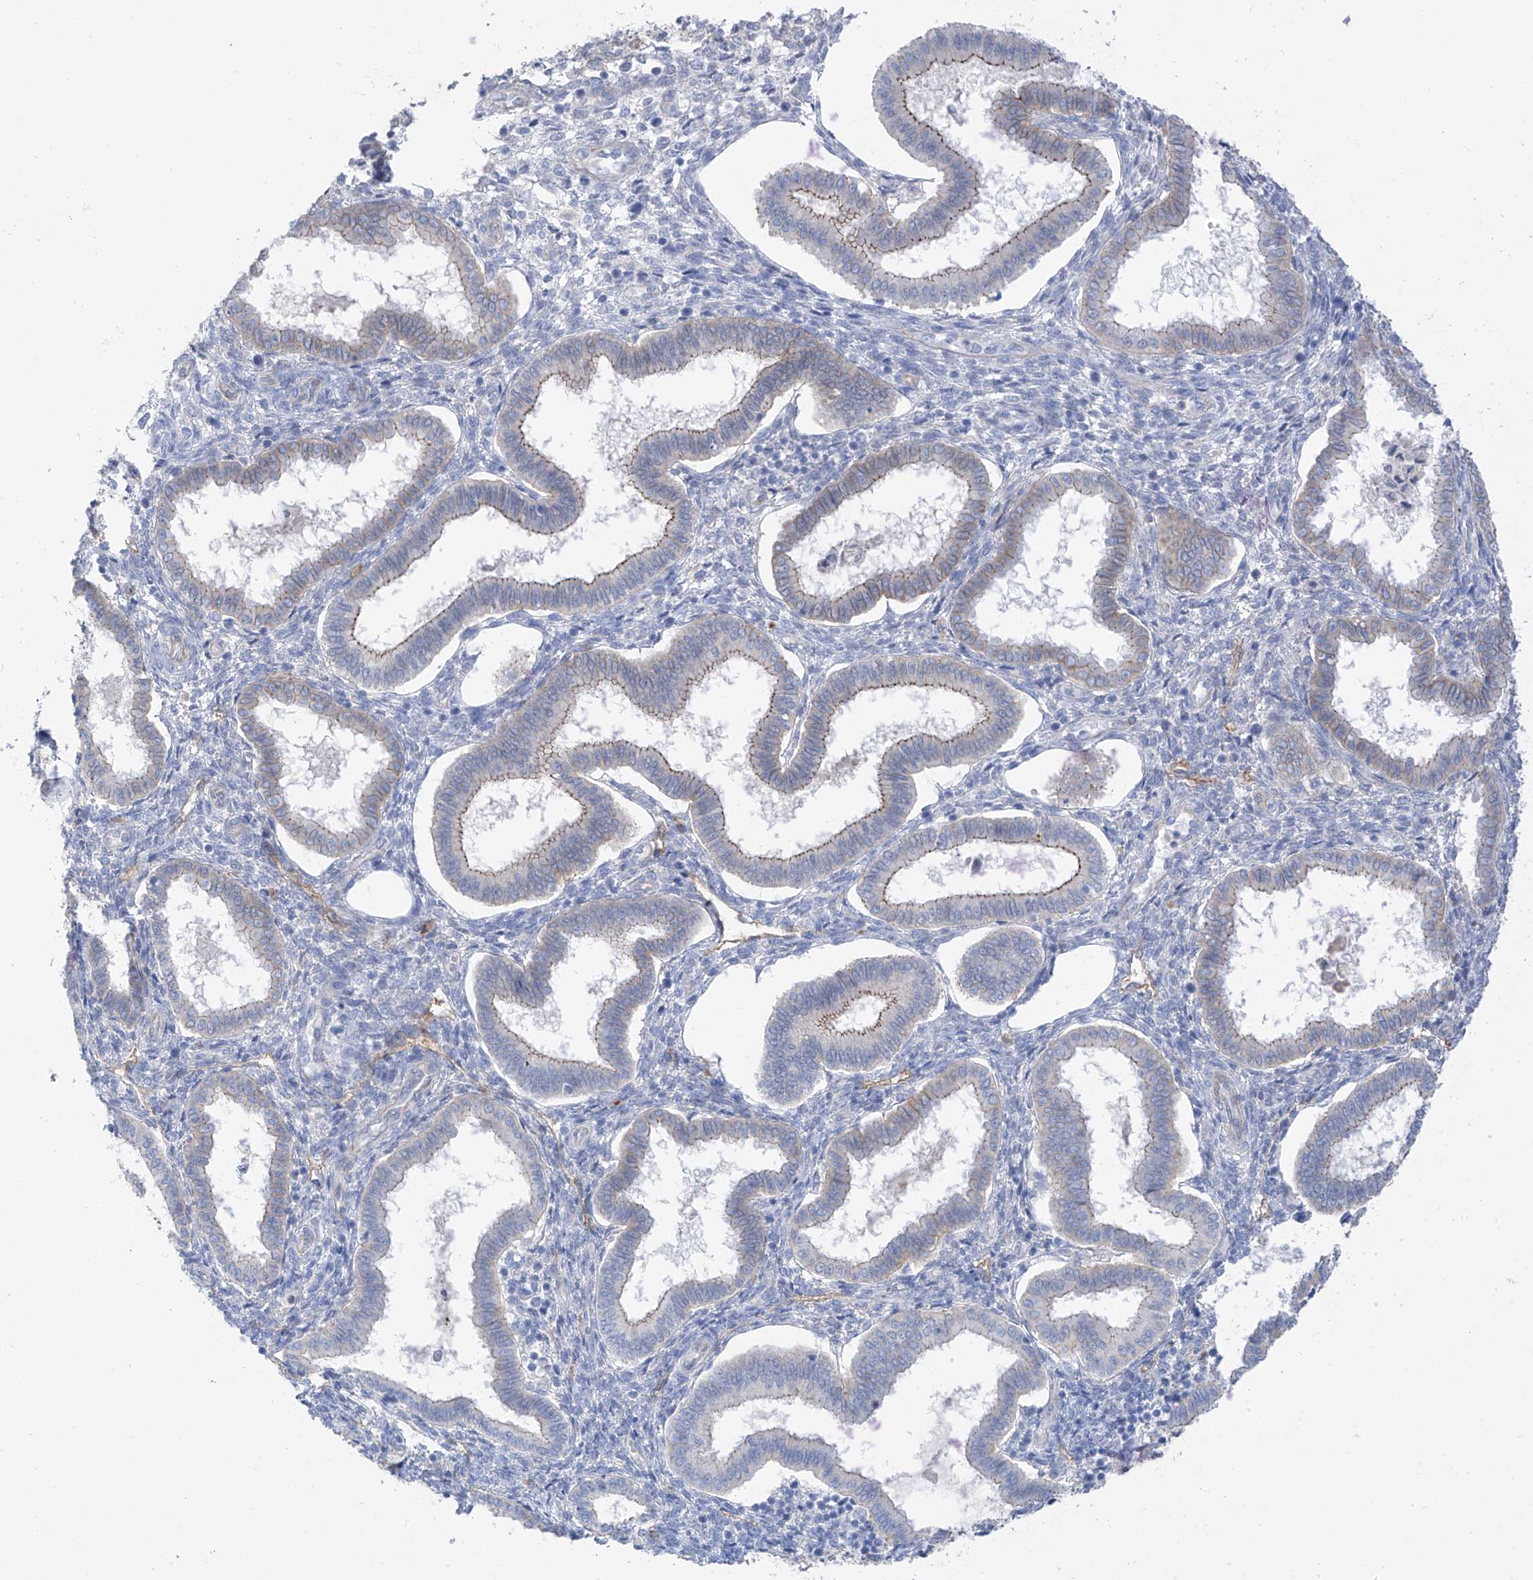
{"staining": {"intensity": "negative", "quantity": "none", "location": "none"}, "tissue": "endometrium", "cell_type": "Cells in endometrial stroma", "image_type": "normal", "snomed": [{"axis": "morphology", "description": "Normal tissue, NOS"}, {"axis": "topography", "description": "Endometrium"}], "caption": "Cells in endometrial stroma show no significant staining in normal endometrium.", "gene": "ITGA9", "patient": {"sex": "female", "age": 24}}